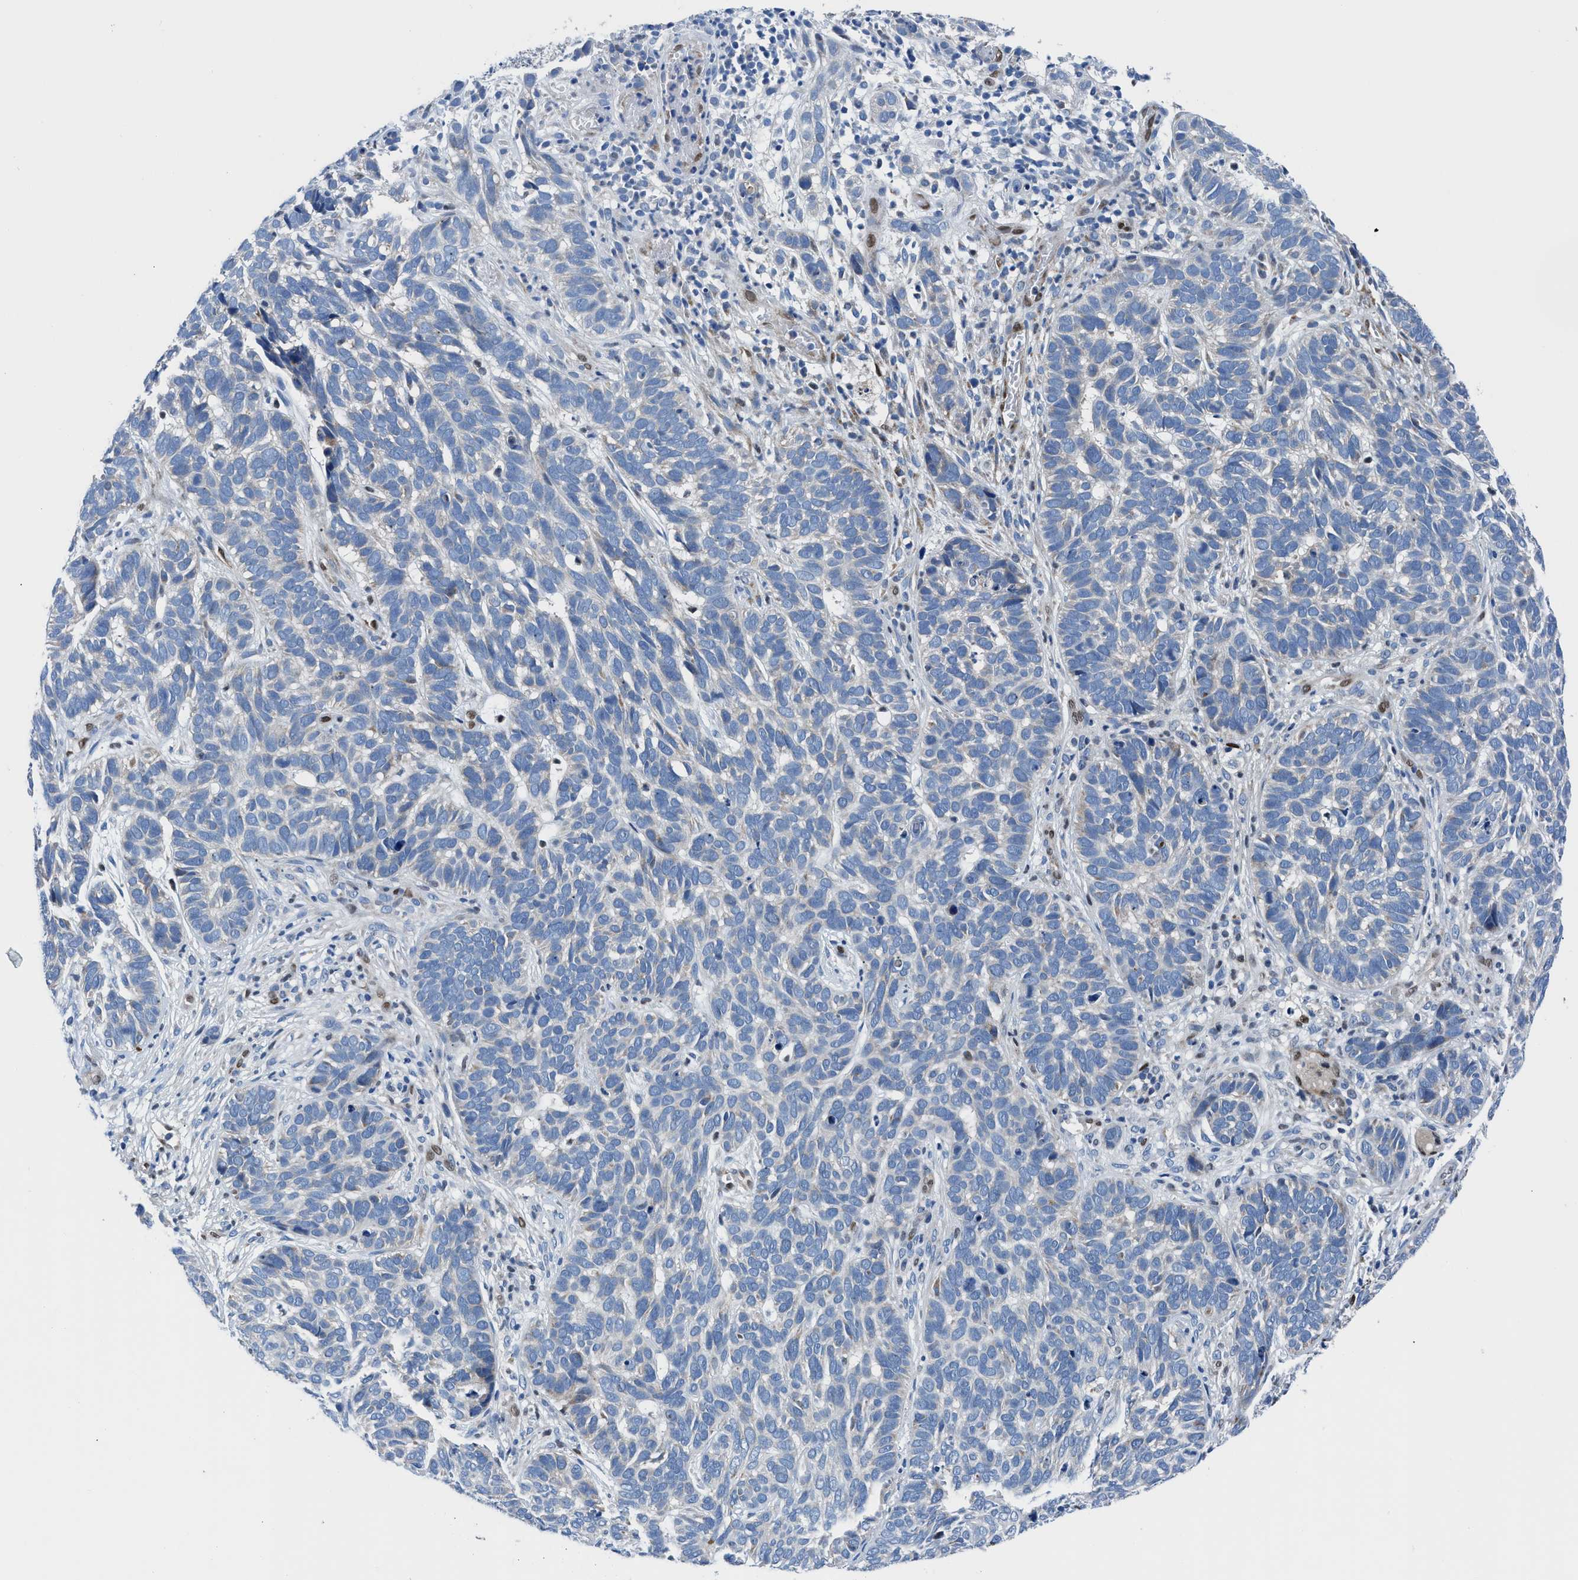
{"staining": {"intensity": "negative", "quantity": "none", "location": "none"}, "tissue": "skin cancer", "cell_type": "Tumor cells", "image_type": "cancer", "snomed": [{"axis": "morphology", "description": "Basal cell carcinoma"}, {"axis": "topography", "description": "Skin"}], "caption": "Immunohistochemical staining of human basal cell carcinoma (skin) reveals no significant positivity in tumor cells. (Immunohistochemistry, brightfield microscopy, high magnification).", "gene": "LMO2", "patient": {"sex": "male", "age": 87}}